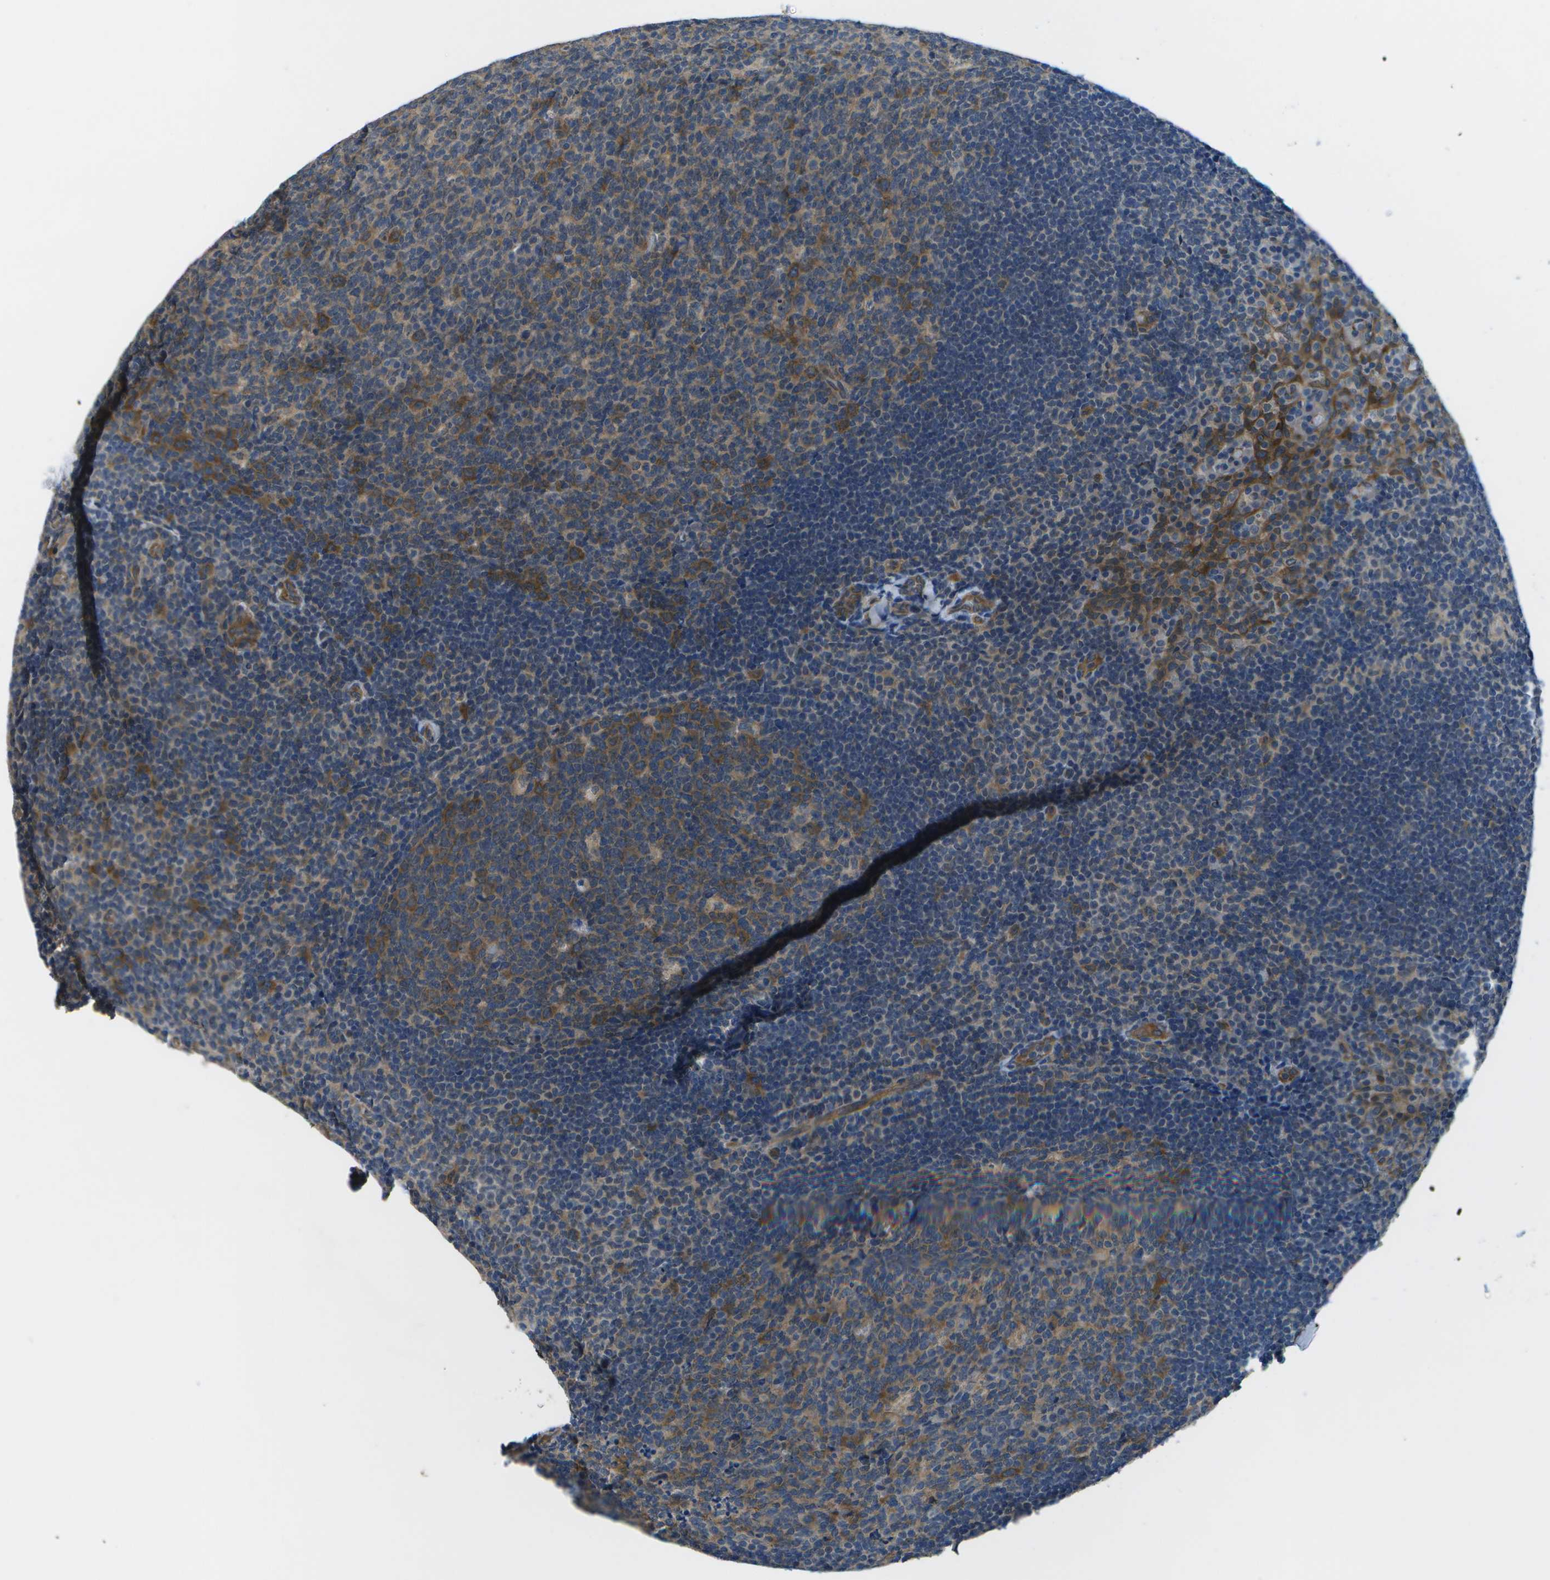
{"staining": {"intensity": "weak", "quantity": "25%-75%", "location": "cytoplasmic/membranous"}, "tissue": "tonsil", "cell_type": "Germinal center cells", "image_type": "normal", "snomed": [{"axis": "morphology", "description": "Normal tissue, NOS"}, {"axis": "topography", "description": "Tonsil"}], "caption": "This image demonstrates immunohistochemistry (IHC) staining of unremarkable human tonsil, with low weak cytoplasmic/membranous expression in about 25%-75% of germinal center cells.", "gene": "P3H1", "patient": {"sex": "male", "age": 17}}